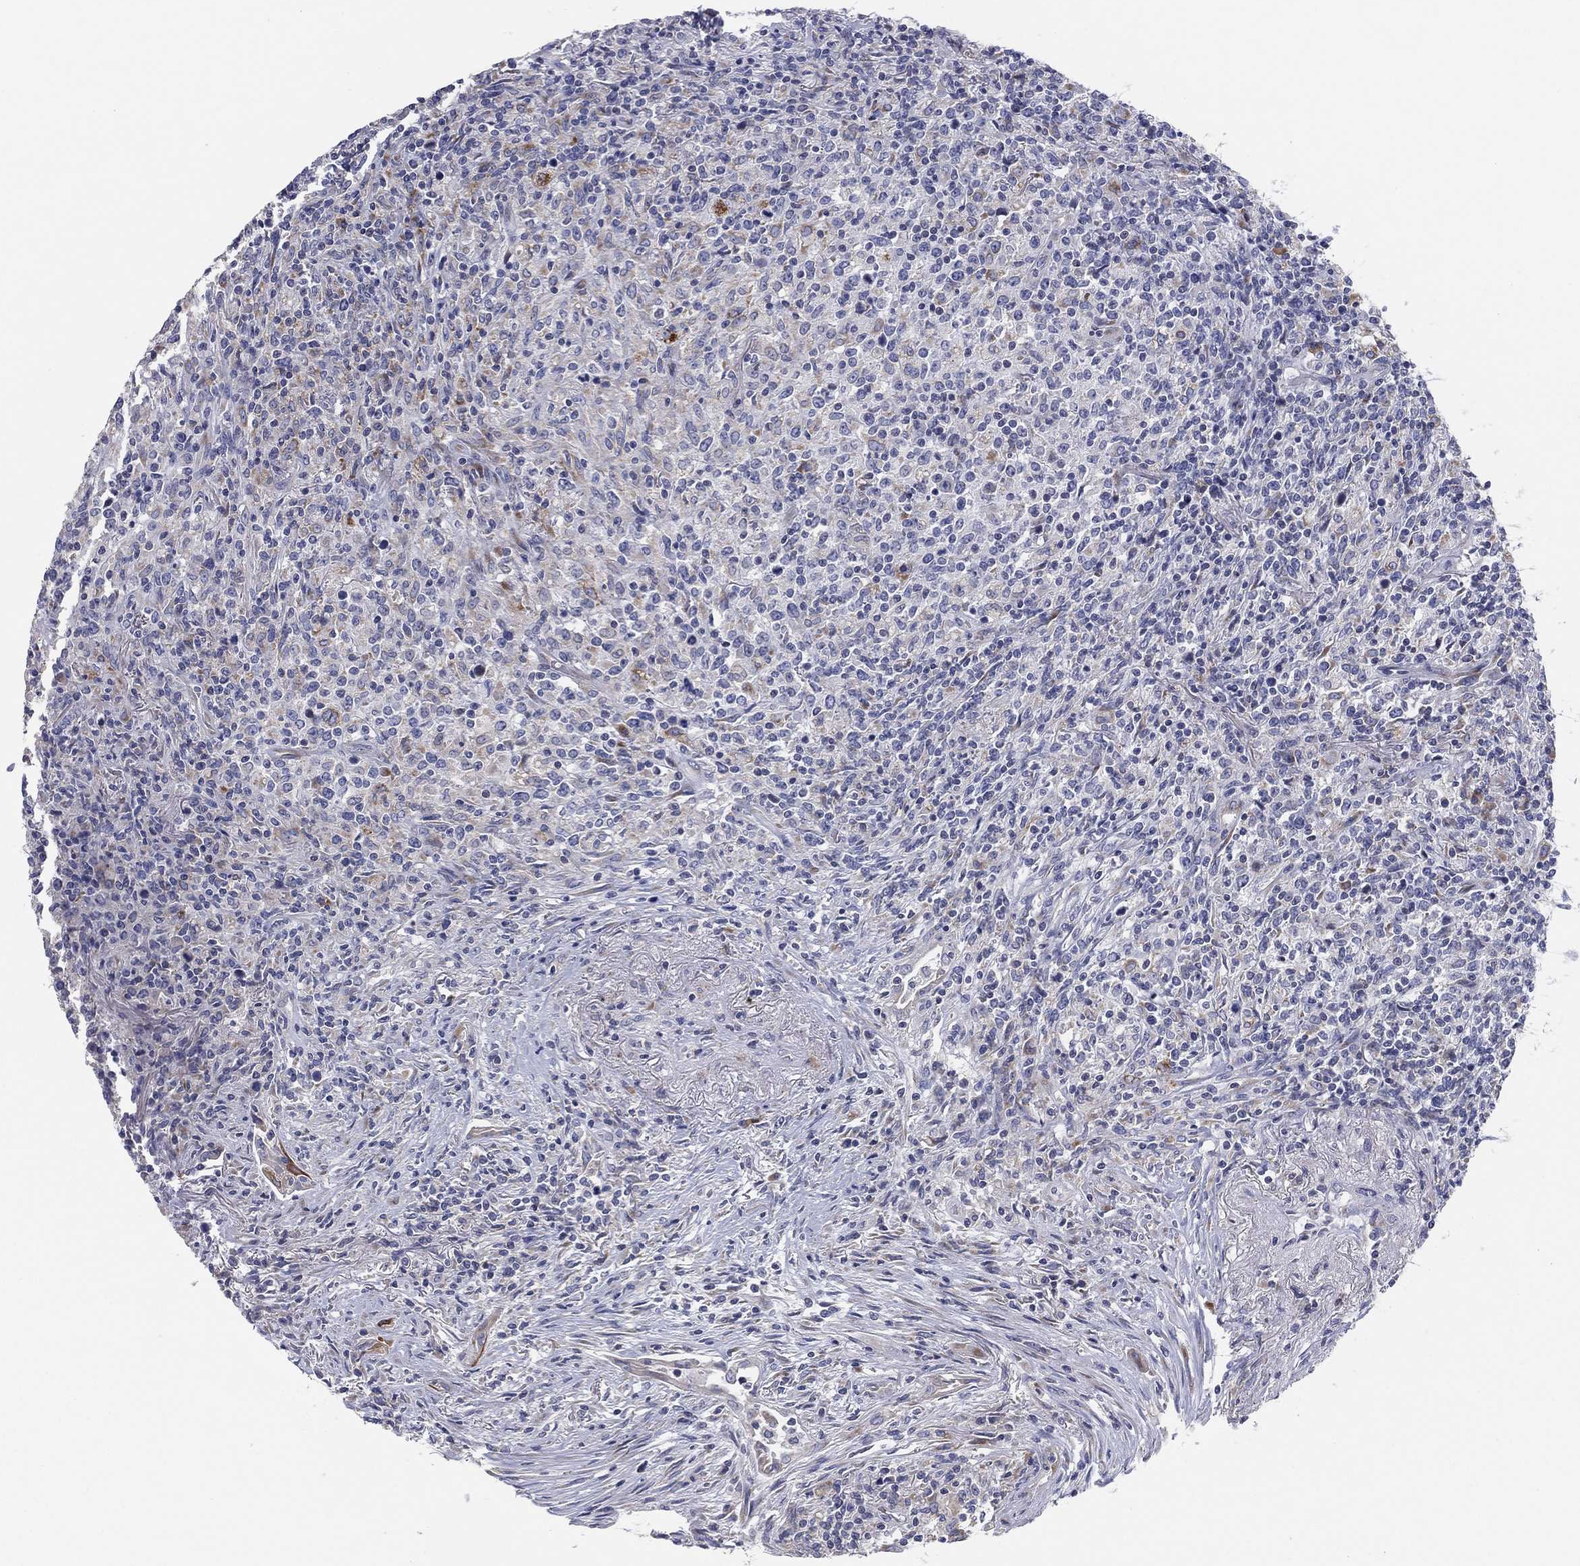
{"staining": {"intensity": "negative", "quantity": "none", "location": "none"}, "tissue": "lymphoma", "cell_type": "Tumor cells", "image_type": "cancer", "snomed": [{"axis": "morphology", "description": "Malignant lymphoma, non-Hodgkin's type, High grade"}, {"axis": "topography", "description": "Lung"}], "caption": "Immunohistochemistry (IHC) image of neoplastic tissue: human malignant lymphoma, non-Hodgkin's type (high-grade) stained with DAB (3,3'-diaminobenzidine) demonstrates no significant protein positivity in tumor cells. (DAB (3,3'-diaminobenzidine) immunohistochemistry (IHC), high magnification).", "gene": "TMEM40", "patient": {"sex": "male", "age": 79}}